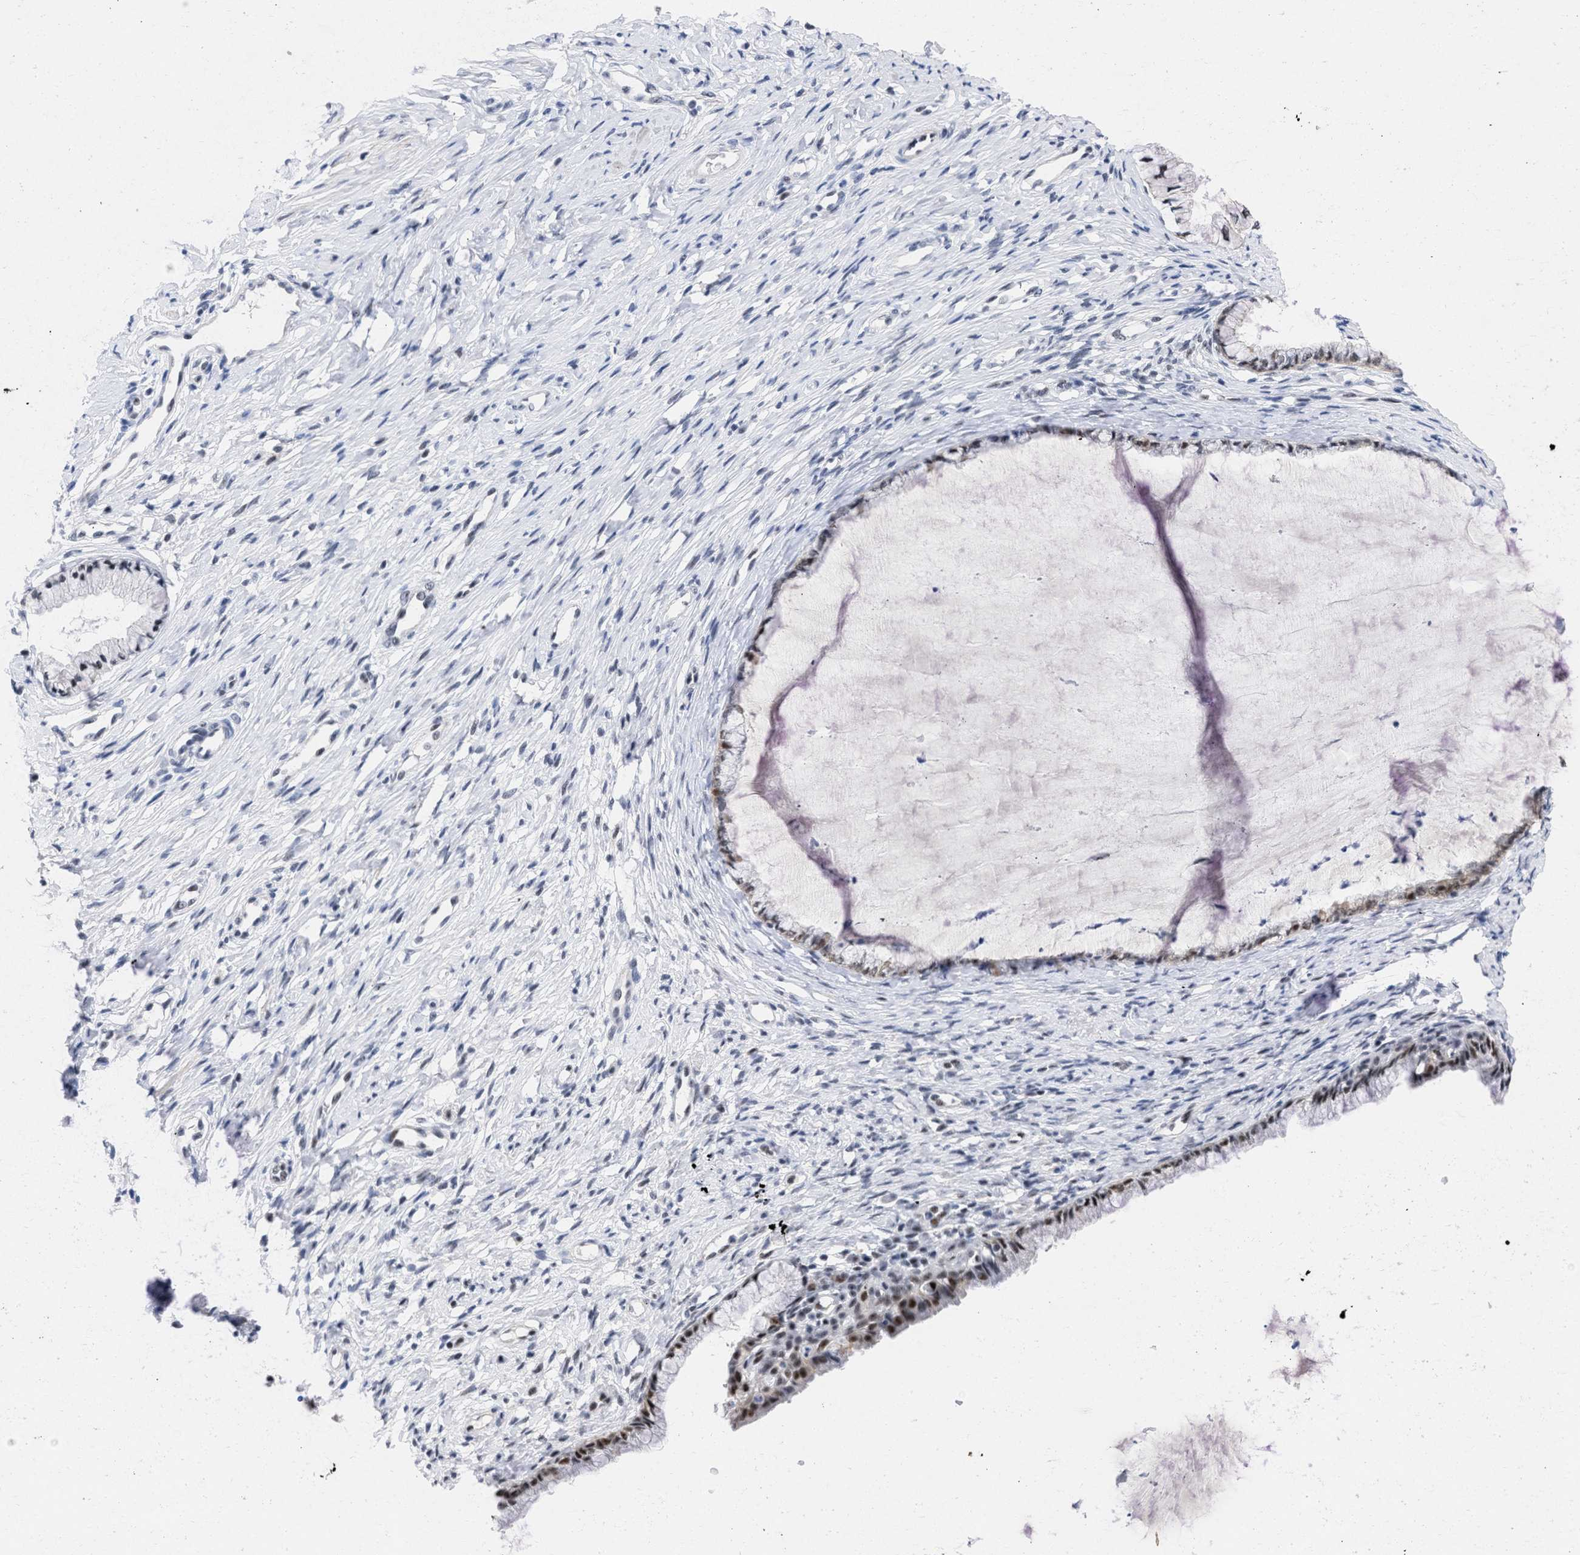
{"staining": {"intensity": "strong", "quantity": ">75%", "location": "nuclear"}, "tissue": "cervix", "cell_type": "Glandular cells", "image_type": "normal", "snomed": [{"axis": "morphology", "description": "Normal tissue, NOS"}, {"axis": "topography", "description": "Cervix"}], "caption": "Immunohistochemical staining of normal human cervix shows >75% levels of strong nuclear protein staining in about >75% of glandular cells.", "gene": "DDX41", "patient": {"sex": "female", "age": 77}}